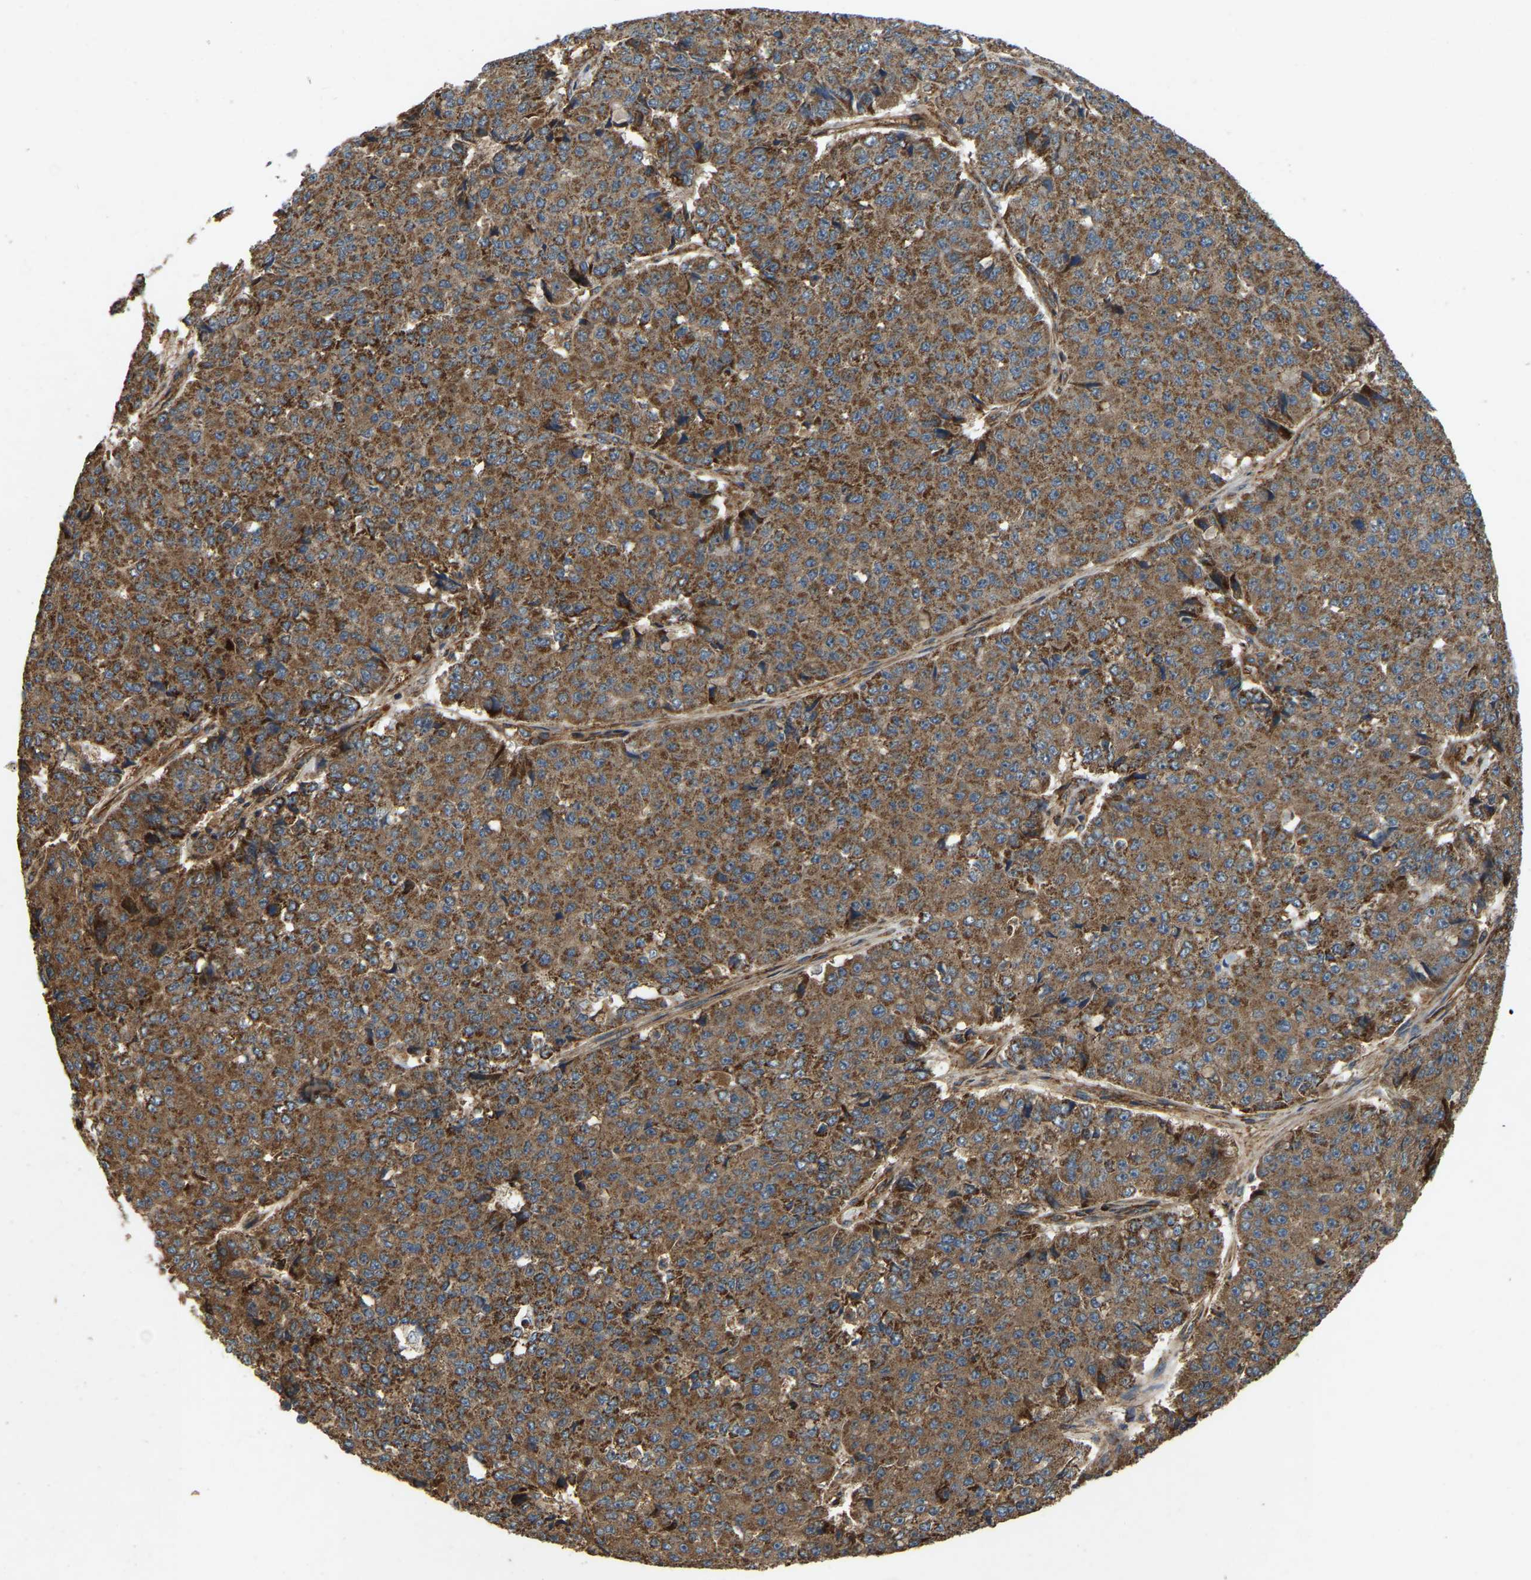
{"staining": {"intensity": "moderate", "quantity": ">75%", "location": "cytoplasmic/membranous"}, "tissue": "pancreatic cancer", "cell_type": "Tumor cells", "image_type": "cancer", "snomed": [{"axis": "morphology", "description": "Adenocarcinoma, NOS"}, {"axis": "topography", "description": "Pancreas"}], "caption": "The micrograph exhibits staining of pancreatic cancer, revealing moderate cytoplasmic/membranous protein positivity (brown color) within tumor cells.", "gene": "SAMD9L", "patient": {"sex": "male", "age": 50}}